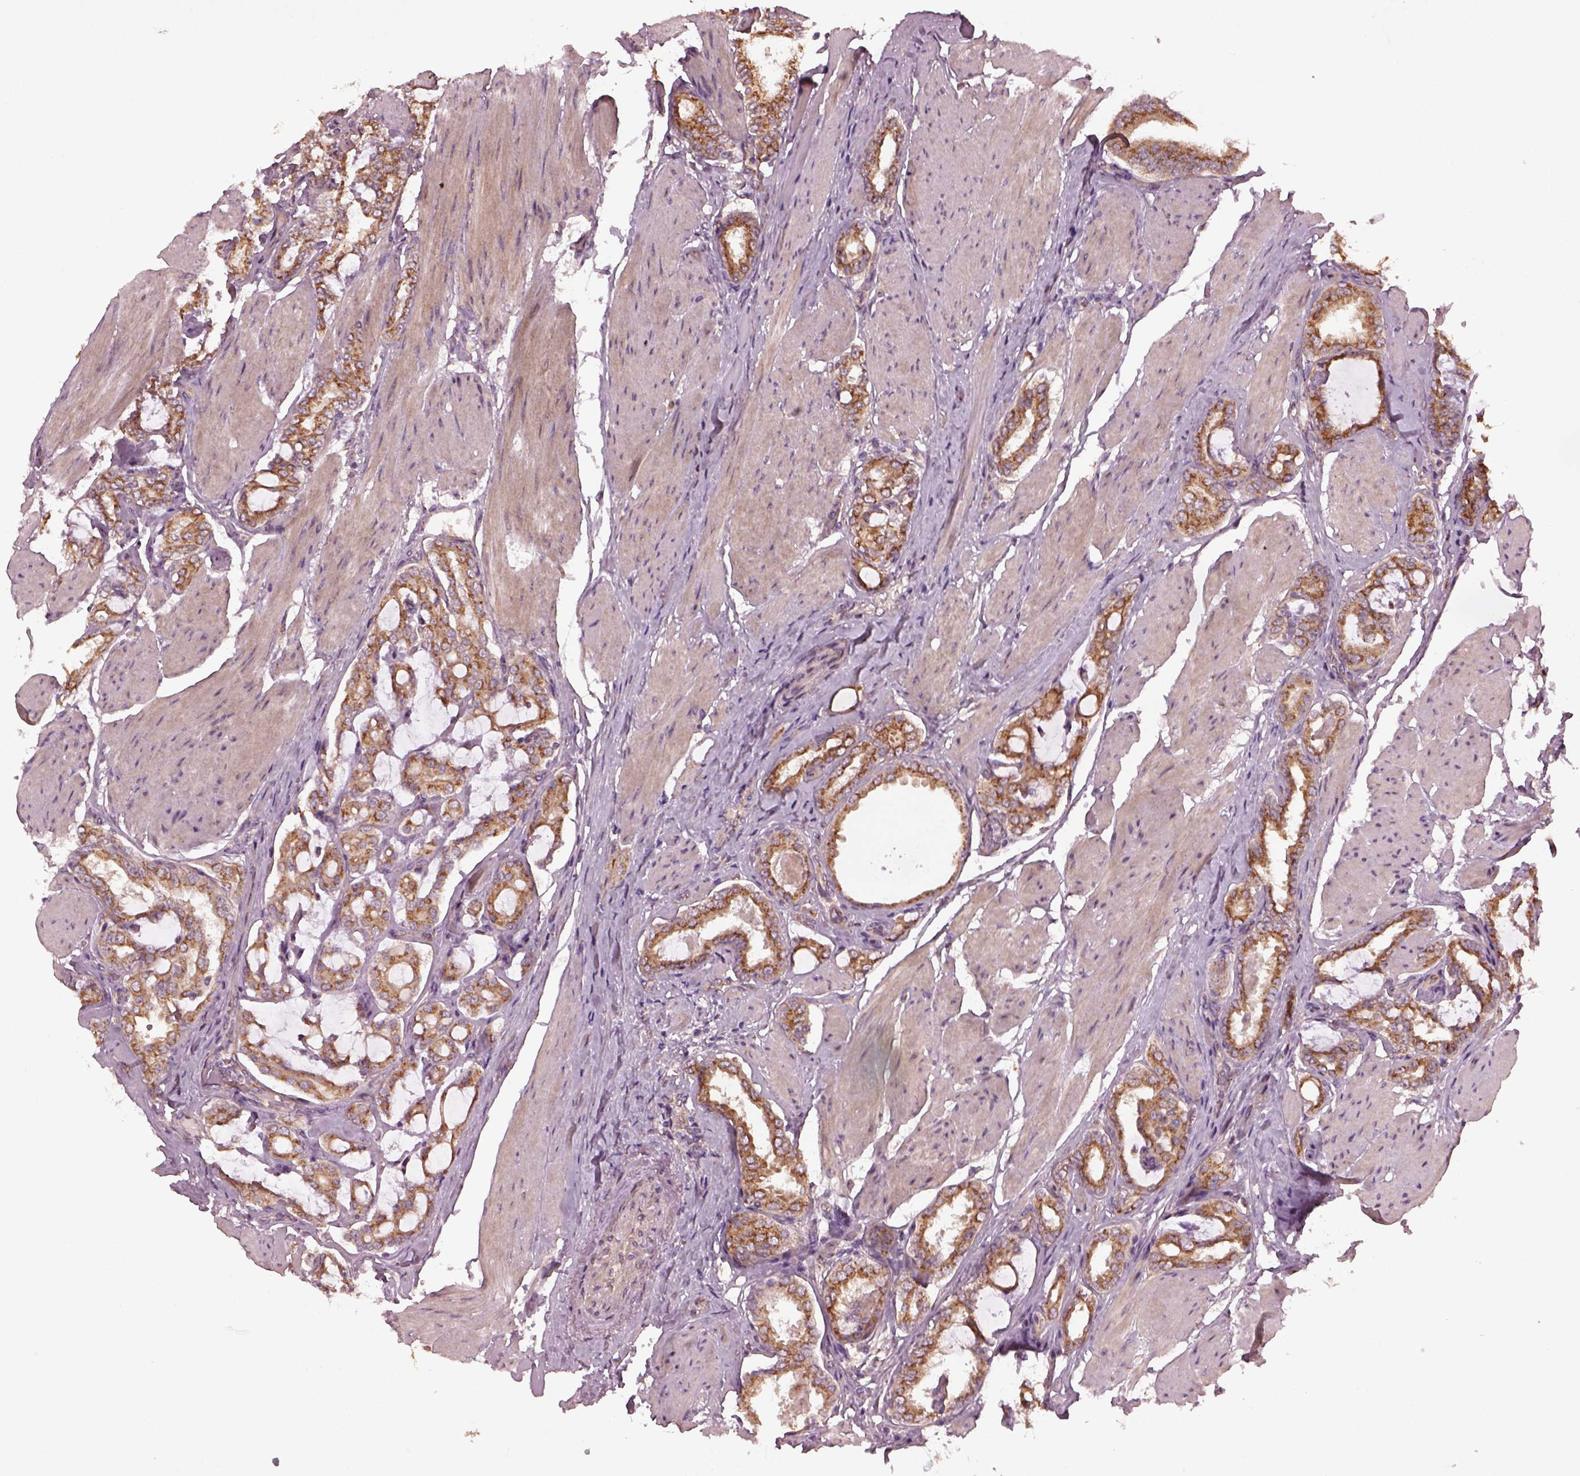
{"staining": {"intensity": "moderate", "quantity": "25%-75%", "location": "cytoplasmic/membranous"}, "tissue": "prostate cancer", "cell_type": "Tumor cells", "image_type": "cancer", "snomed": [{"axis": "morphology", "description": "Adenocarcinoma, High grade"}, {"axis": "topography", "description": "Prostate"}], "caption": "Human prostate cancer (high-grade adenocarcinoma) stained for a protein (brown) exhibits moderate cytoplasmic/membranous positive expression in approximately 25%-75% of tumor cells.", "gene": "RUFY3", "patient": {"sex": "male", "age": 63}}